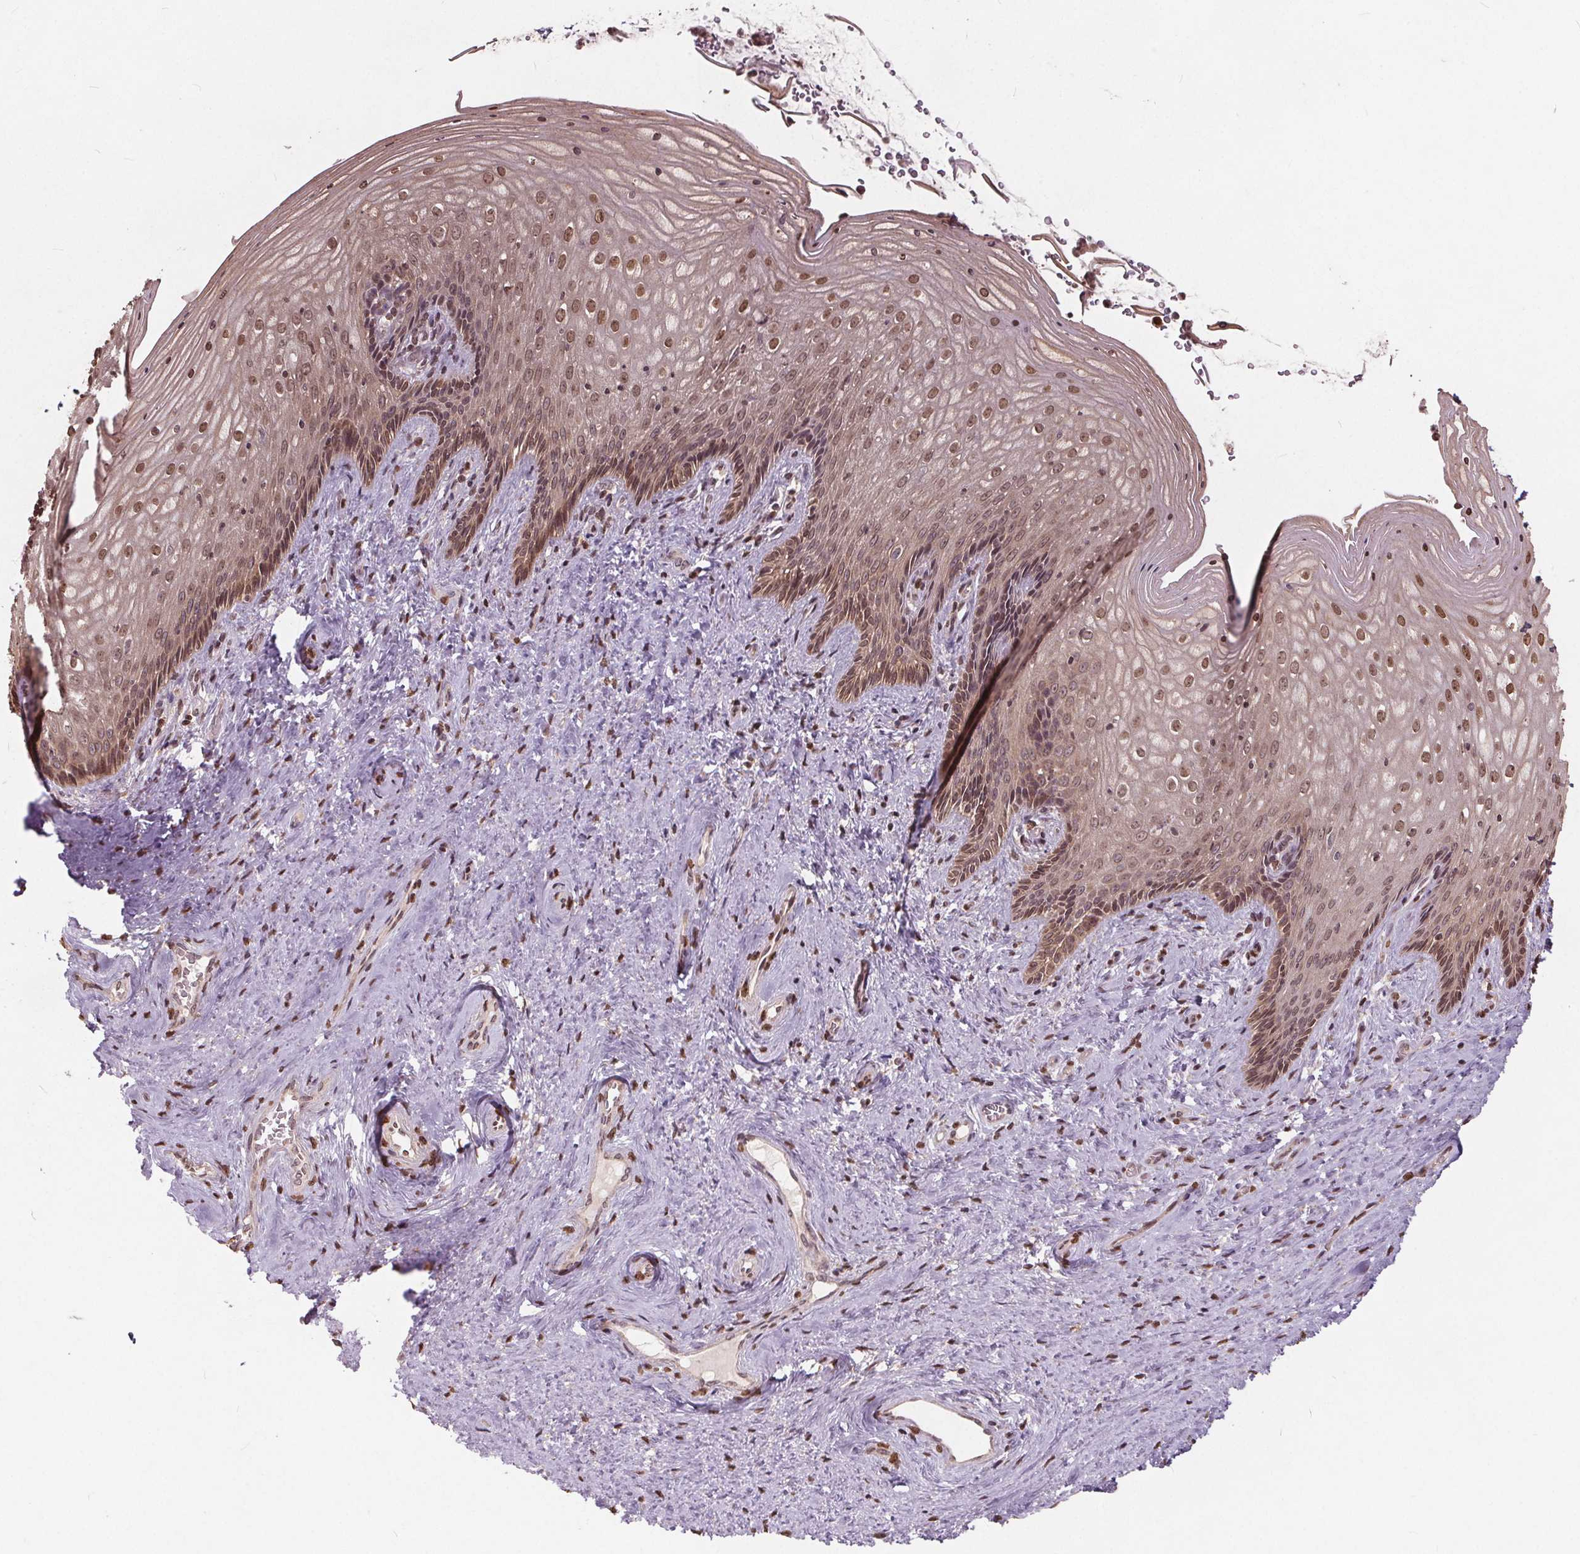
{"staining": {"intensity": "moderate", "quantity": "25%-75%", "location": "nuclear"}, "tissue": "vagina", "cell_type": "Squamous epithelial cells", "image_type": "normal", "snomed": [{"axis": "morphology", "description": "Normal tissue, NOS"}, {"axis": "topography", "description": "Vagina"}], "caption": "Unremarkable vagina was stained to show a protein in brown. There is medium levels of moderate nuclear expression in approximately 25%-75% of squamous epithelial cells. The staining is performed using DAB brown chromogen to label protein expression. The nuclei are counter-stained blue using hematoxylin.", "gene": "HIF1AN", "patient": {"sex": "female", "age": 45}}